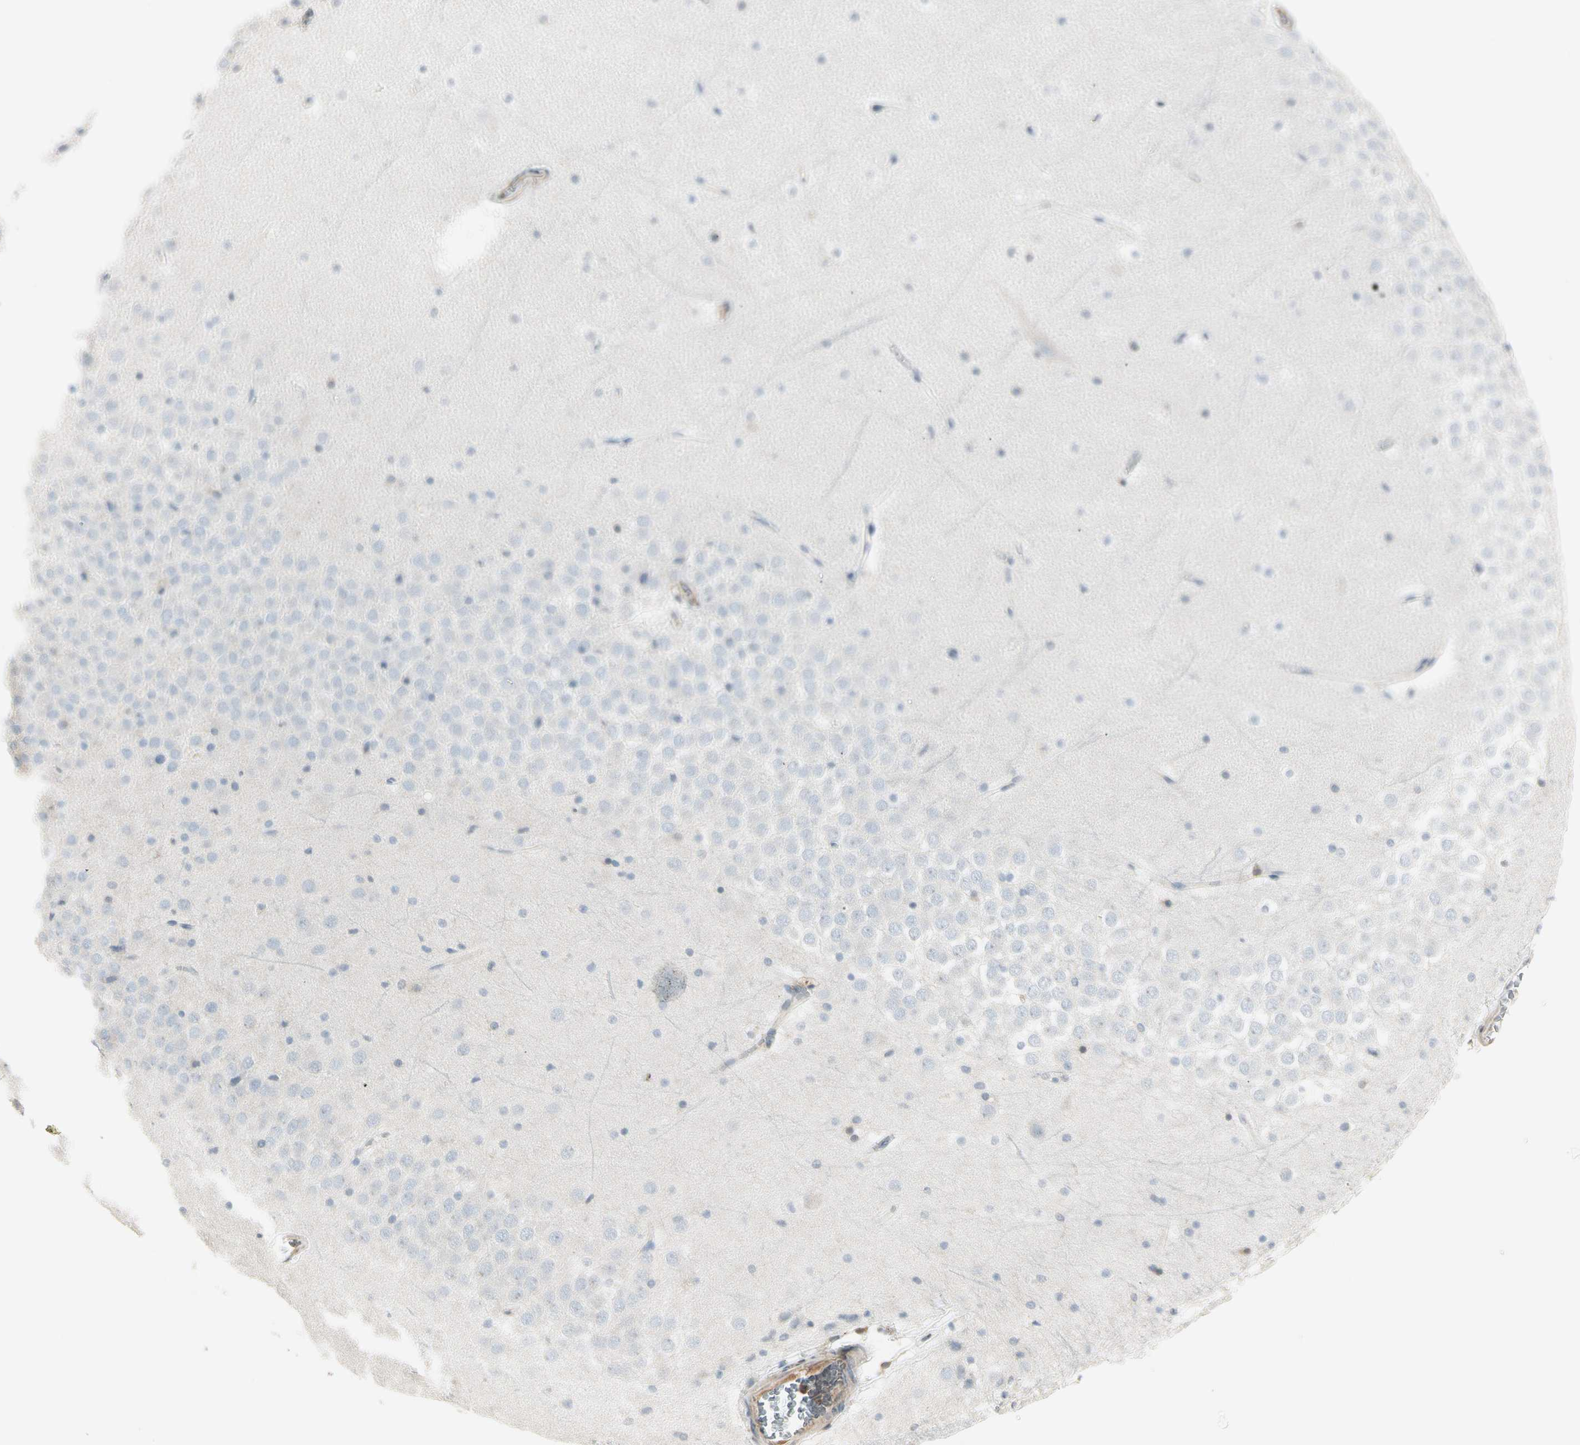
{"staining": {"intensity": "weak", "quantity": "25%-75%", "location": "cytoplasmic/membranous"}, "tissue": "hippocampus", "cell_type": "Glial cells", "image_type": "normal", "snomed": [{"axis": "morphology", "description": "Normal tissue, NOS"}, {"axis": "topography", "description": "Hippocampus"}], "caption": "Human hippocampus stained for a protein (brown) demonstrates weak cytoplasmic/membranous positive expression in approximately 25%-75% of glial cells.", "gene": "OXSR1", "patient": {"sex": "male", "age": 45}}